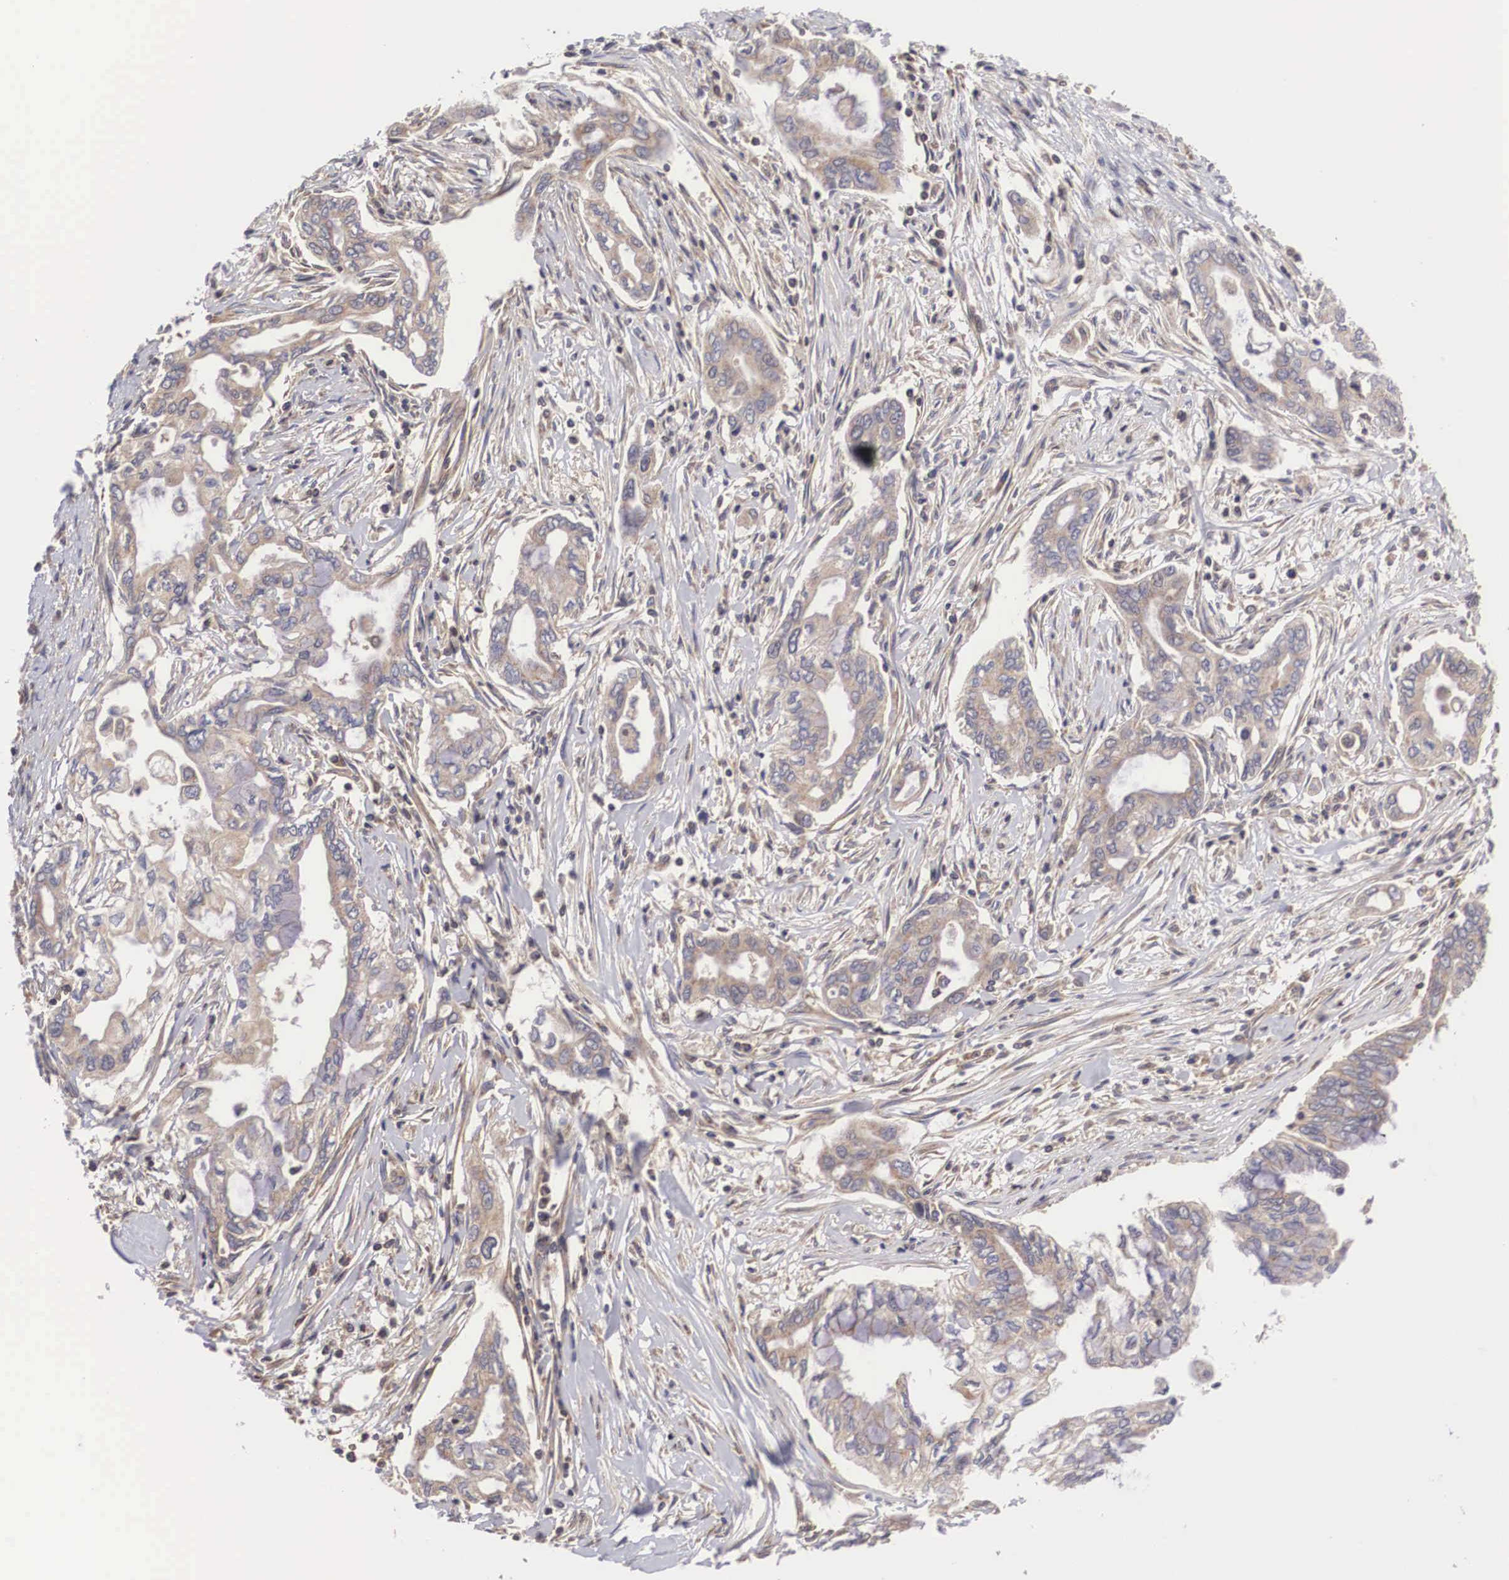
{"staining": {"intensity": "weak", "quantity": ">75%", "location": "cytoplasmic/membranous"}, "tissue": "pancreatic cancer", "cell_type": "Tumor cells", "image_type": "cancer", "snomed": [{"axis": "morphology", "description": "Adenocarcinoma, NOS"}, {"axis": "topography", "description": "Pancreas"}], "caption": "The micrograph exhibits immunohistochemical staining of pancreatic cancer (adenocarcinoma). There is weak cytoplasmic/membranous expression is present in approximately >75% of tumor cells. (DAB = brown stain, brightfield microscopy at high magnification).", "gene": "DHRS1", "patient": {"sex": "female", "age": 57}}